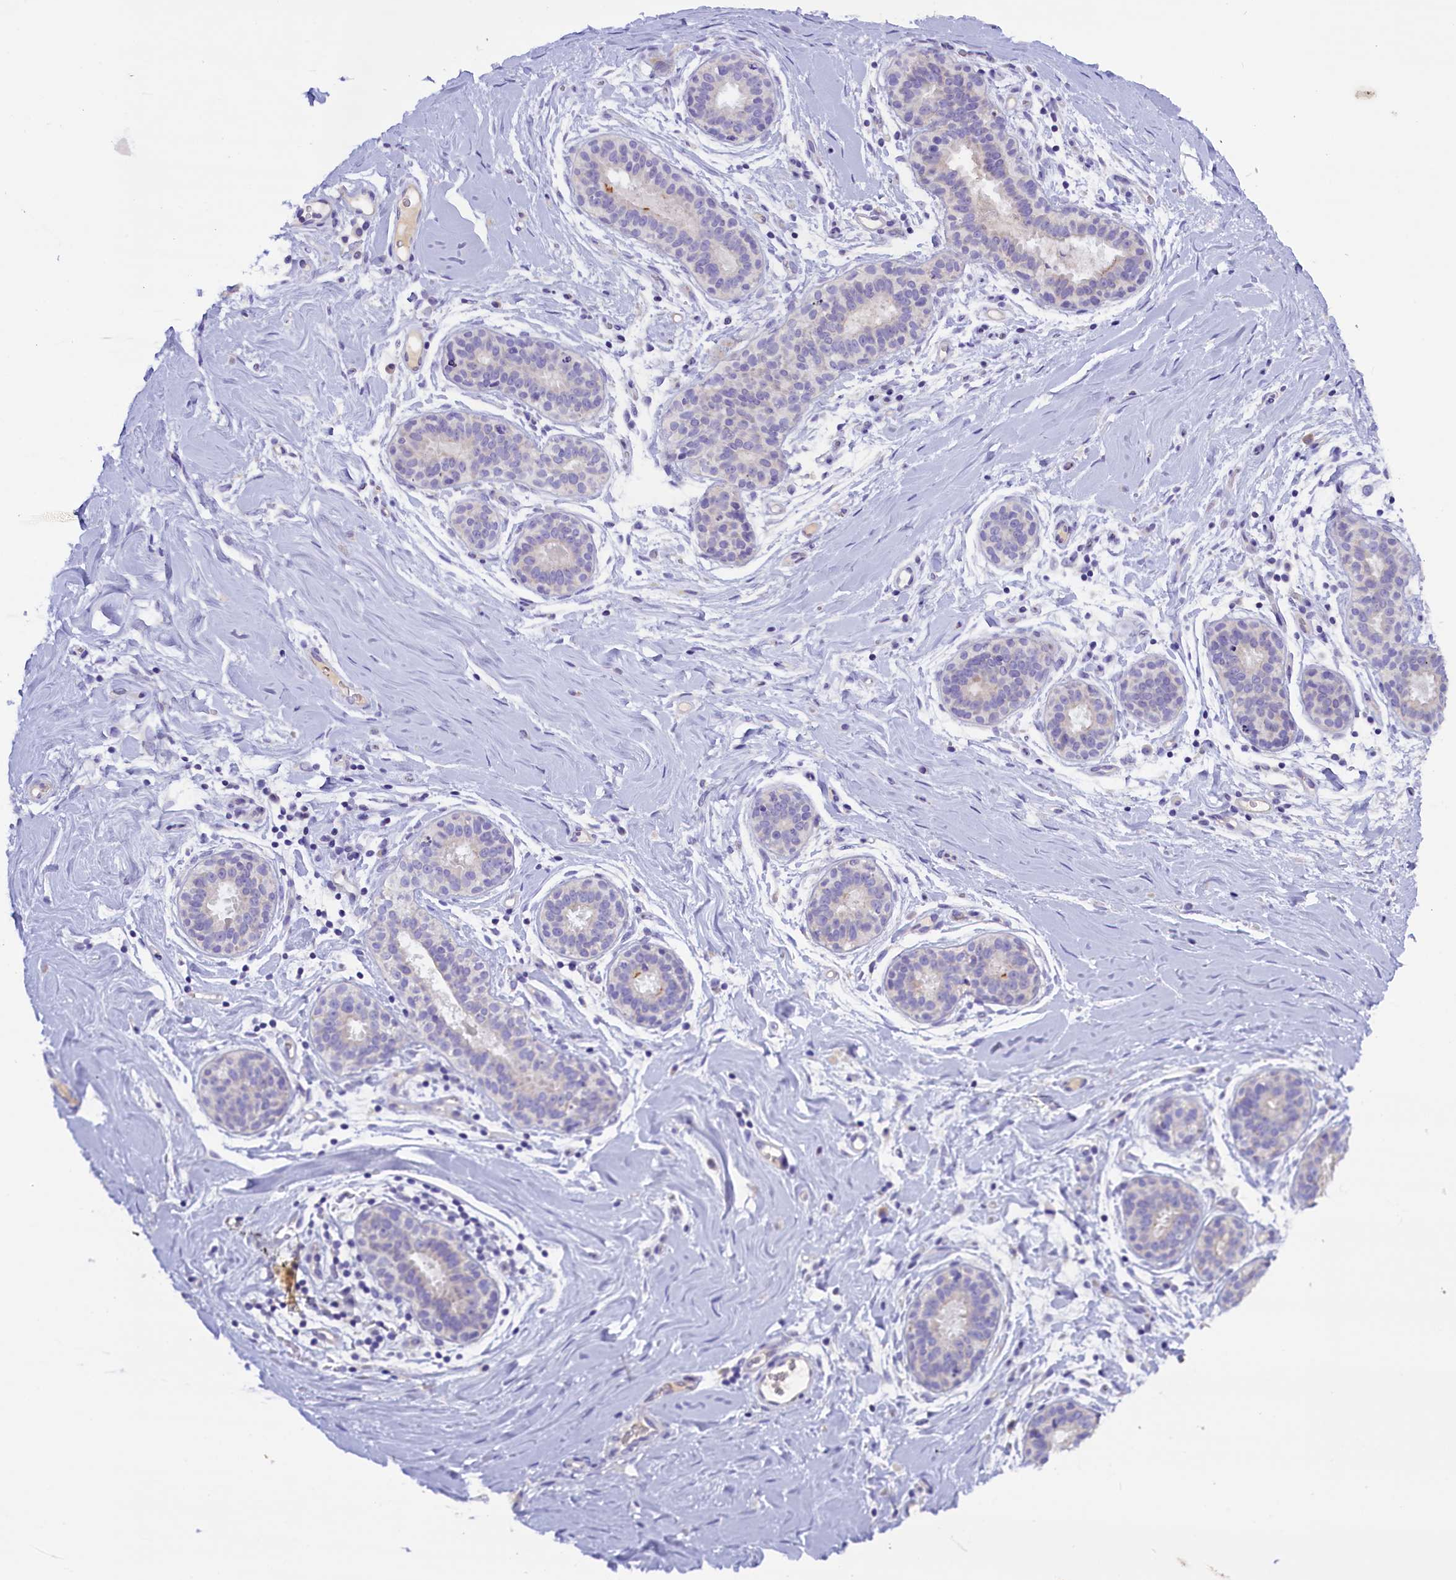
{"staining": {"intensity": "negative", "quantity": "none", "location": "none"}, "tissue": "adipose tissue", "cell_type": "Adipocytes", "image_type": "normal", "snomed": [{"axis": "morphology", "description": "Normal tissue, NOS"}, {"axis": "topography", "description": "Breast"}], "caption": "Histopathology image shows no protein expression in adipocytes of benign adipose tissue.", "gene": "RTTN", "patient": {"sex": "female", "age": 26}}